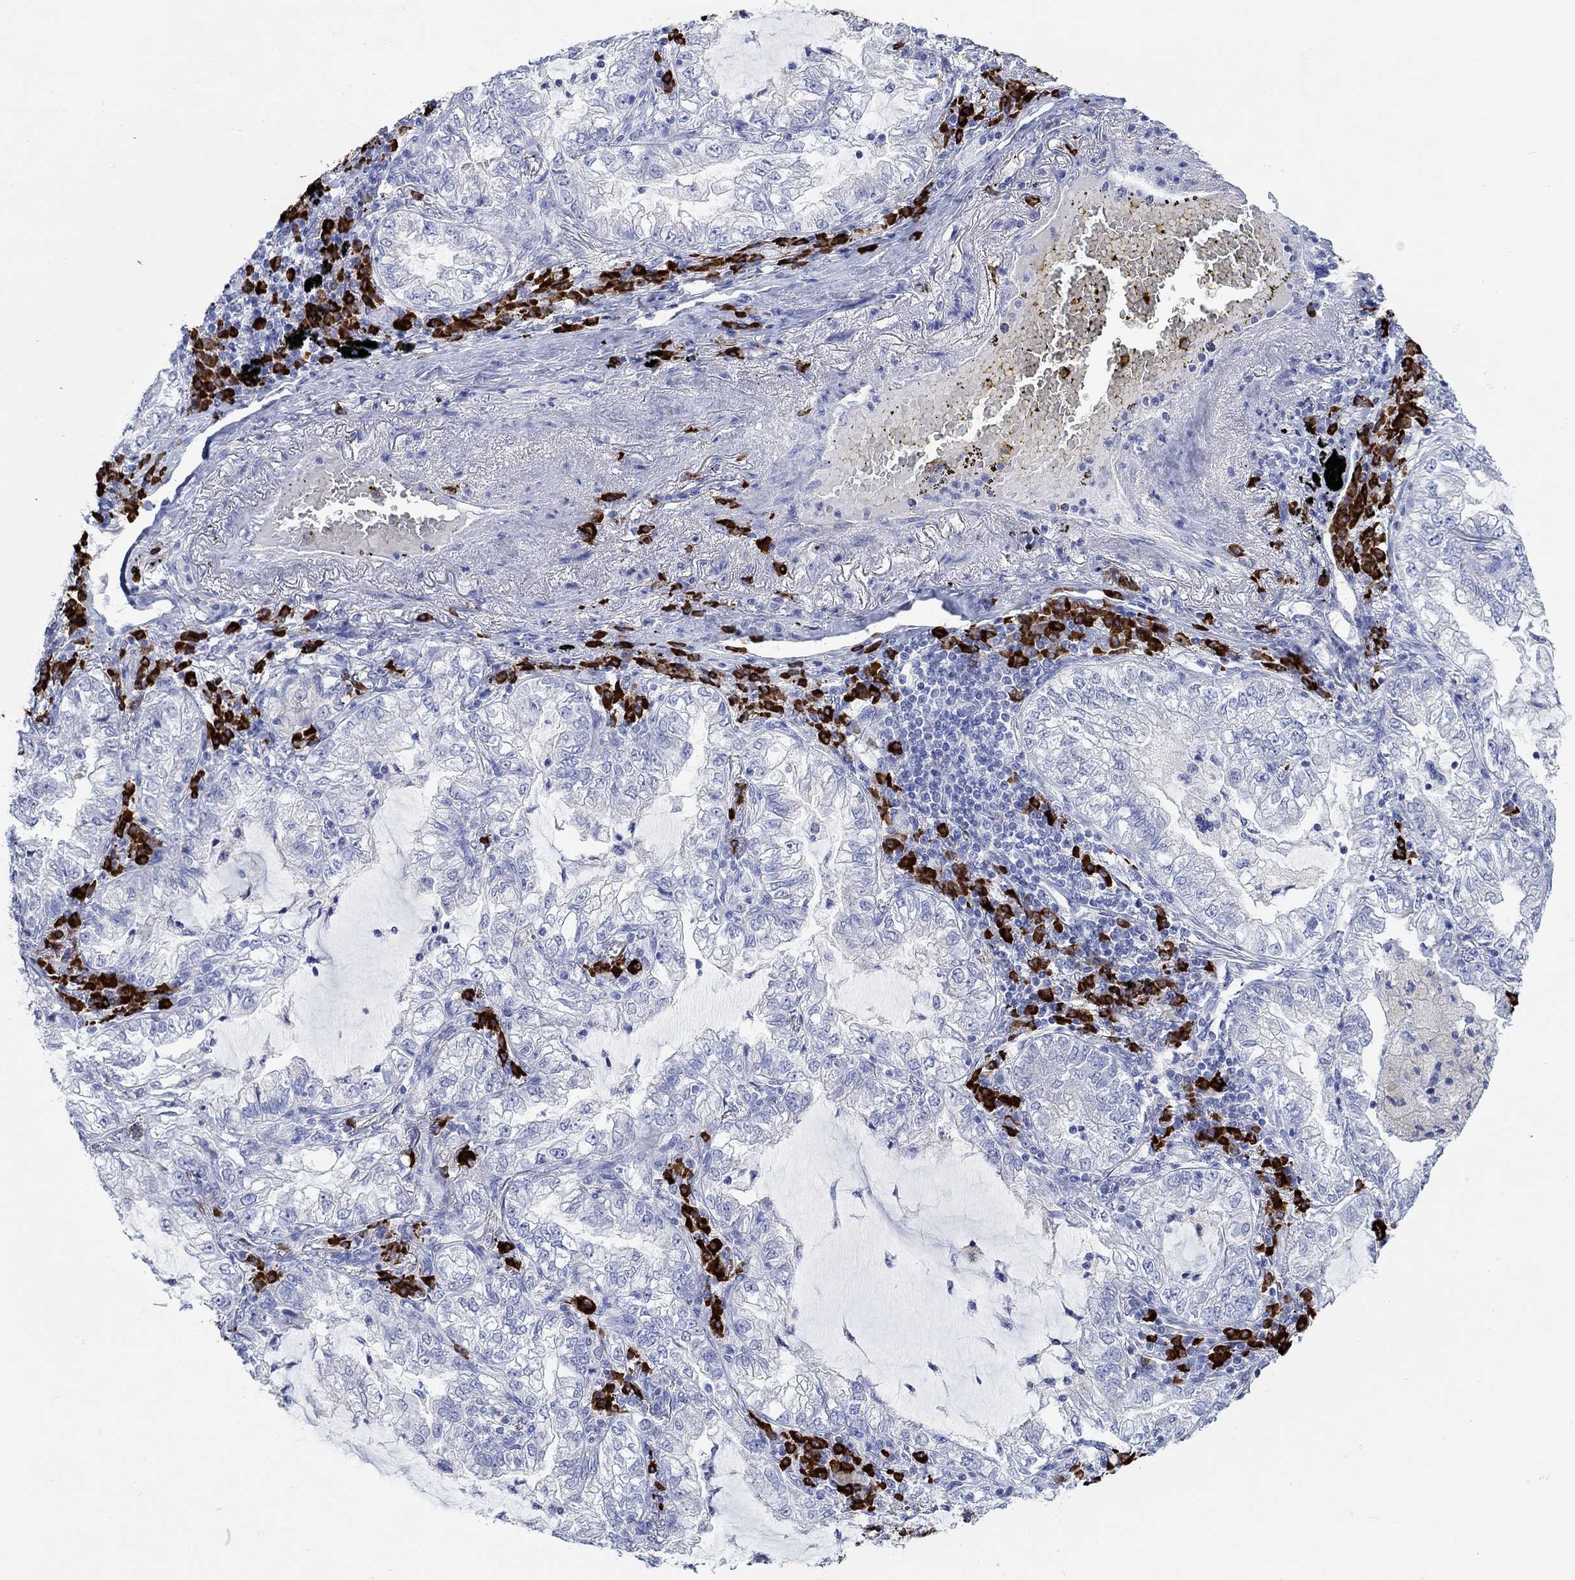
{"staining": {"intensity": "negative", "quantity": "none", "location": "none"}, "tissue": "lung cancer", "cell_type": "Tumor cells", "image_type": "cancer", "snomed": [{"axis": "morphology", "description": "Adenocarcinoma, NOS"}, {"axis": "topography", "description": "Lung"}], "caption": "An image of adenocarcinoma (lung) stained for a protein demonstrates no brown staining in tumor cells.", "gene": "P2RY6", "patient": {"sex": "female", "age": 73}}